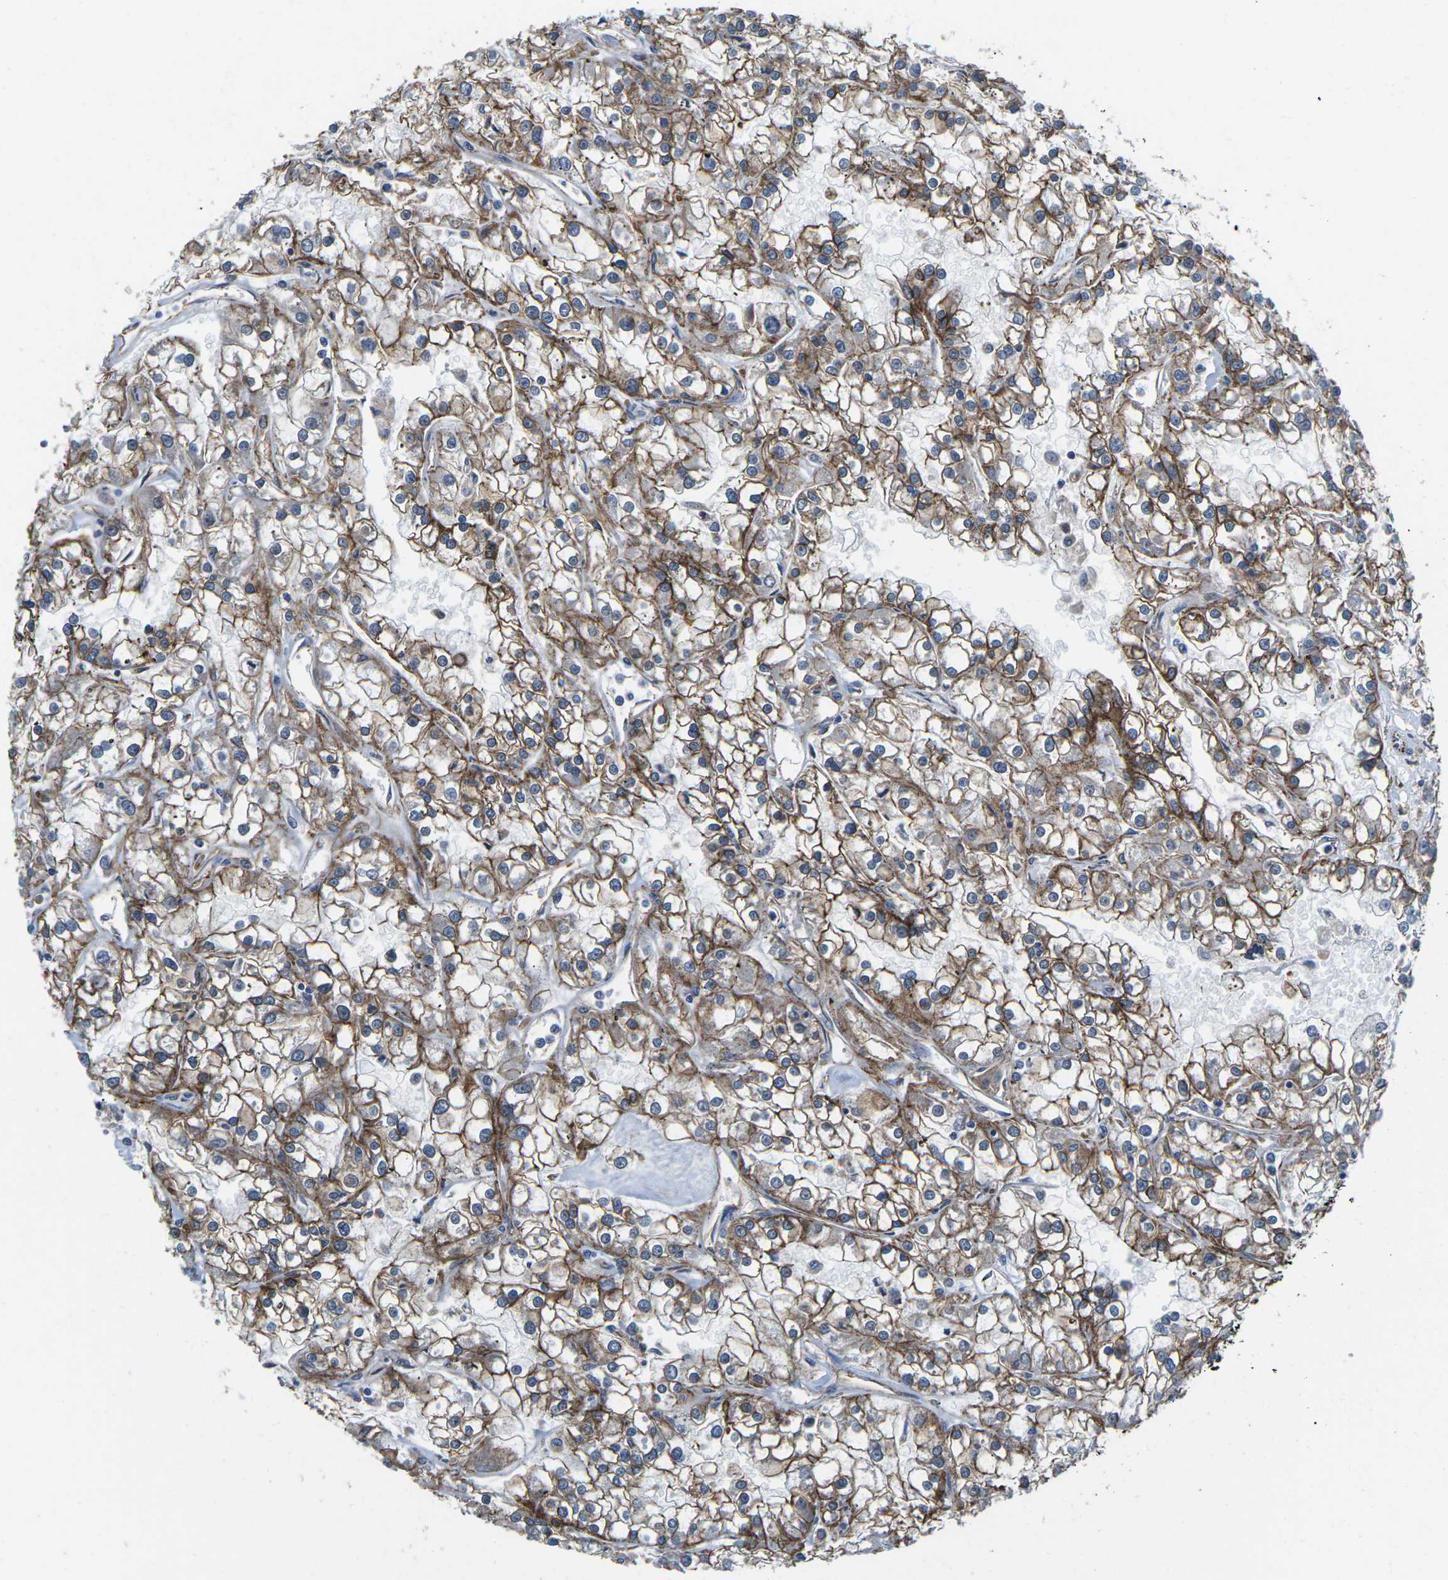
{"staining": {"intensity": "strong", "quantity": ">75%", "location": "cytoplasmic/membranous"}, "tissue": "renal cancer", "cell_type": "Tumor cells", "image_type": "cancer", "snomed": [{"axis": "morphology", "description": "Adenocarcinoma, NOS"}, {"axis": "topography", "description": "Kidney"}], "caption": "Brown immunohistochemical staining in human adenocarcinoma (renal) shows strong cytoplasmic/membranous expression in about >75% of tumor cells.", "gene": "CTNND1", "patient": {"sex": "female", "age": 52}}